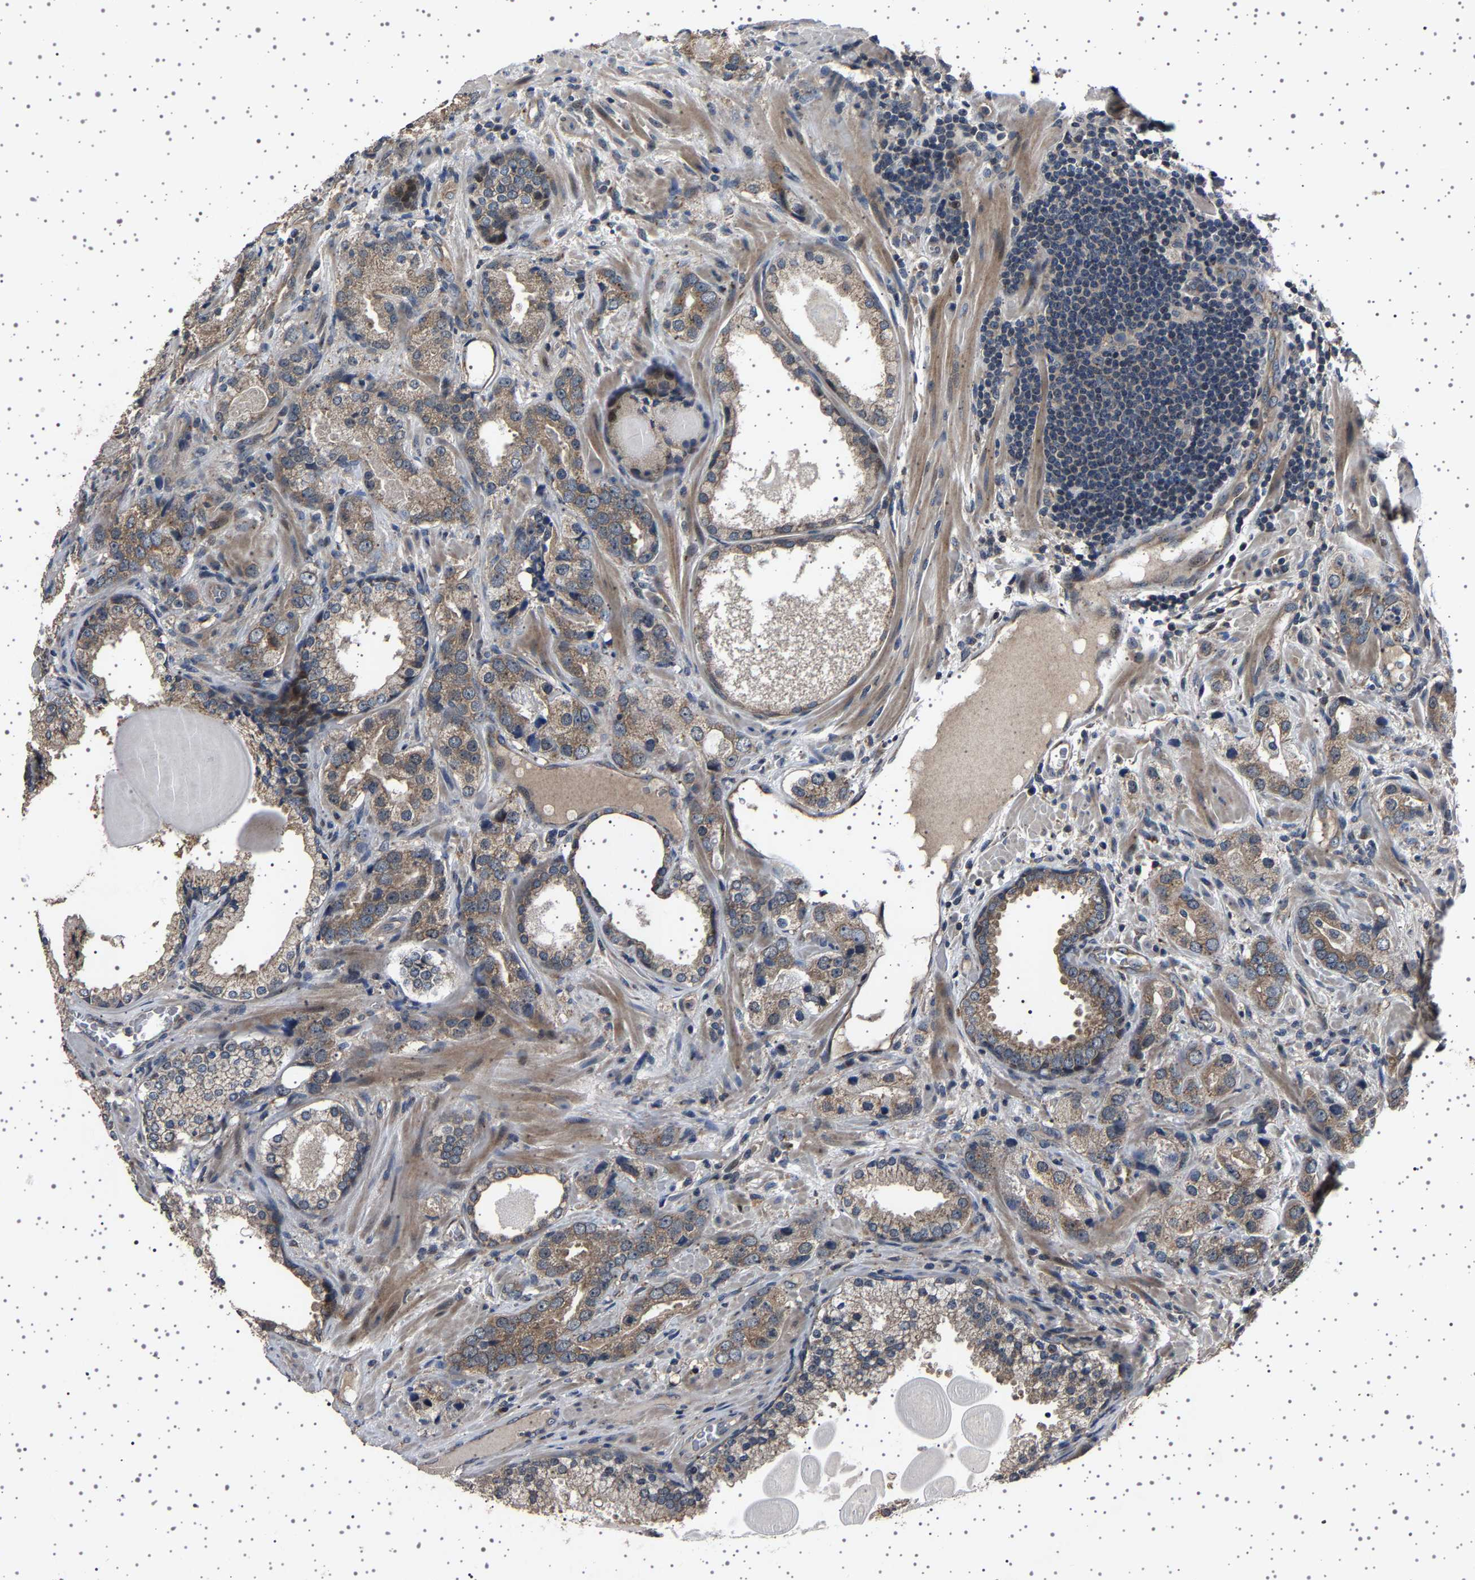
{"staining": {"intensity": "moderate", "quantity": ">75%", "location": "cytoplasmic/membranous"}, "tissue": "prostate cancer", "cell_type": "Tumor cells", "image_type": "cancer", "snomed": [{"axis": "morphology", "description": "Adenocarcinoma, High grade"}, {"axis": "topography", "description": "Prostate"}], "caption": "Moderate cytoplasmic/membranous positivity is appreciated in about >75% of tumor cells in high-grade adenocarcinoma (prostate).", "gene": "NCKAP1", "patient": {"sex": "male", "age": 63}}